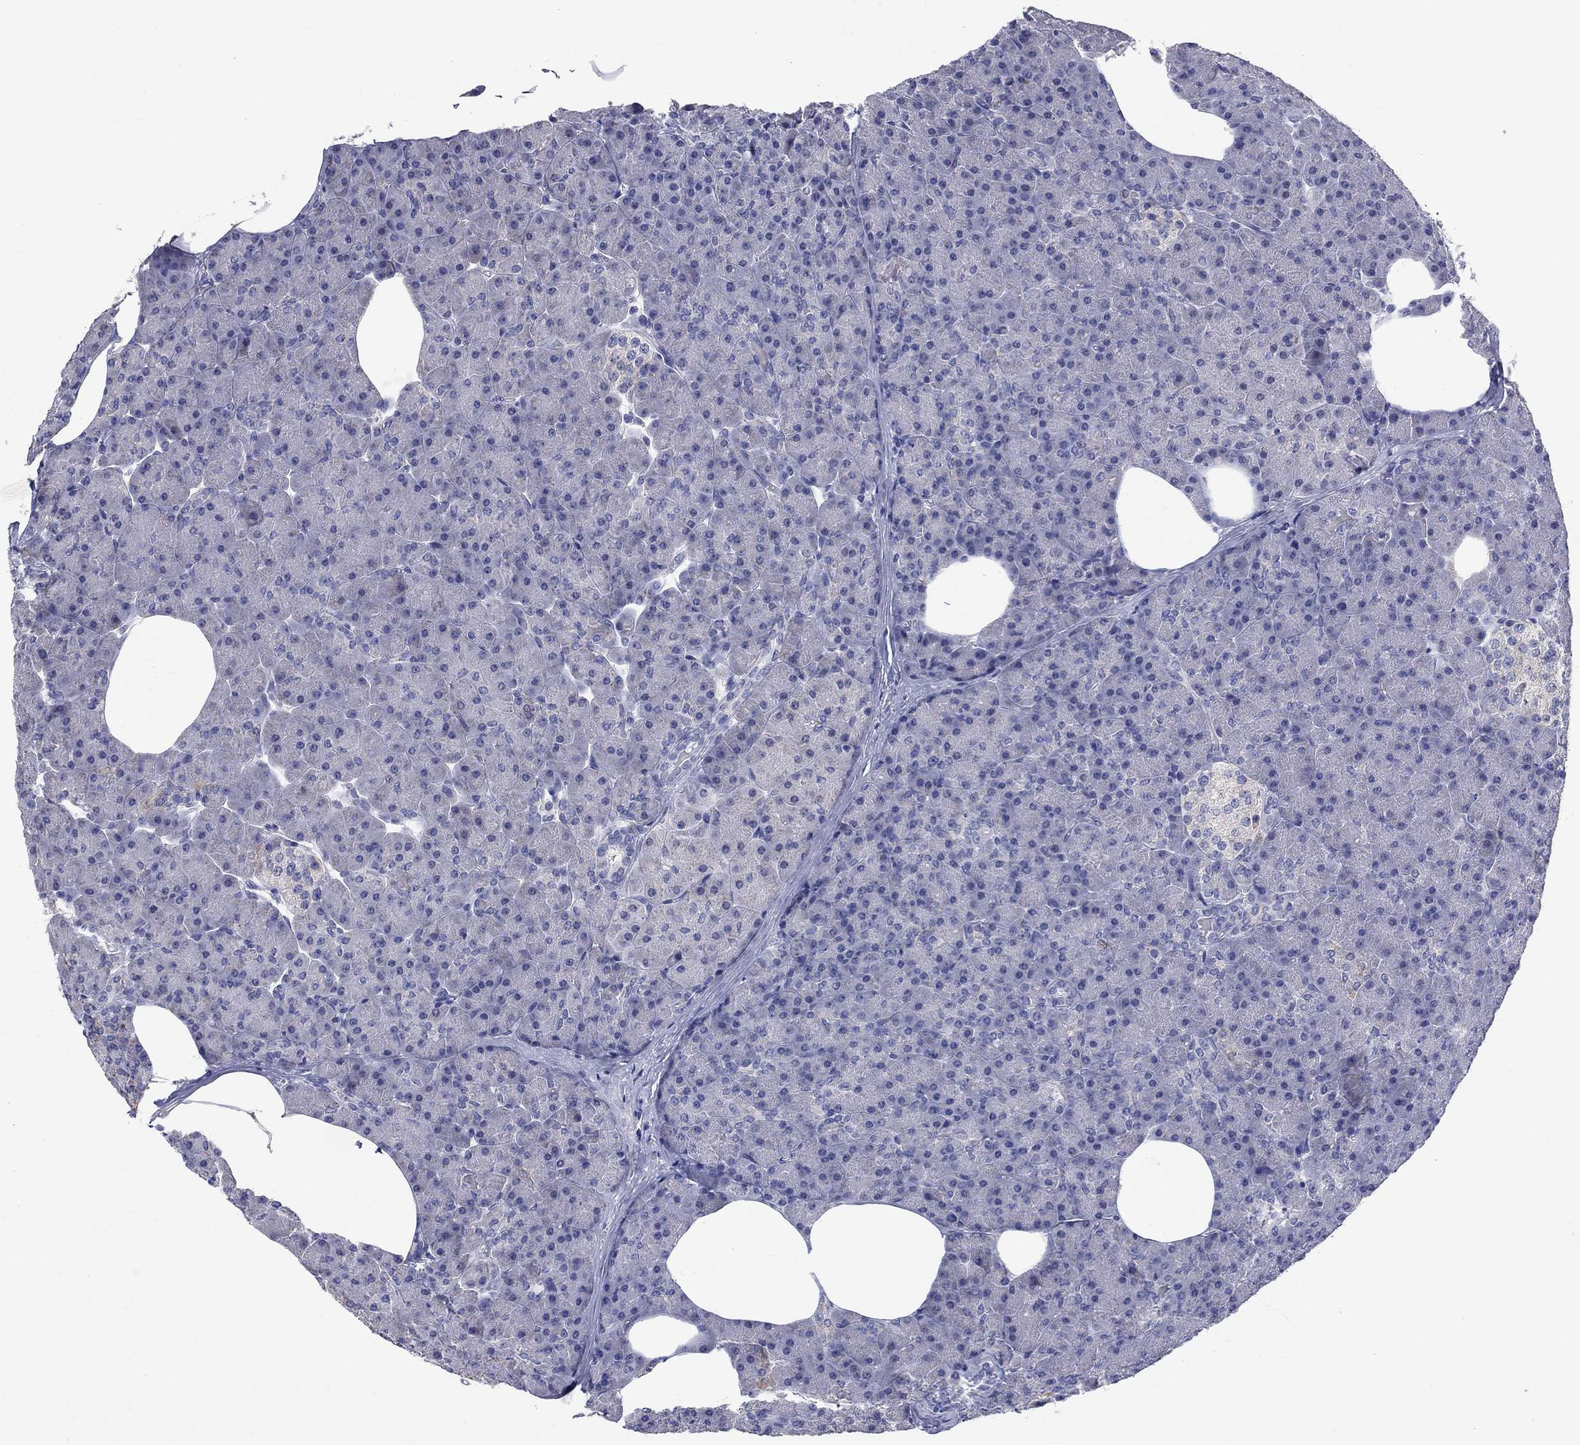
{"staining": {"intensity": "negative", "quantity": "none", "location": "none"}, "tissue": "pancreas", "cell_type": "Exocrine glandular cells", "image_type": "normal", "snomed": [{"axis": "morphology", "description": "Normal tissue, NOS"}, {"axis": "topography", "description": "Pancreas"}], "caption": "This is a photomicrograph of immunohistochemistry staining of unremarkable pancreas, which shows no positivity in exocrine glandular cells. Brightfield microscopy of IHC stained with DAB (brown) and hematoxylin (blue), captured at high magnification.", "gene": "FRK", "patient": {"sex": "female", "age": 45}}